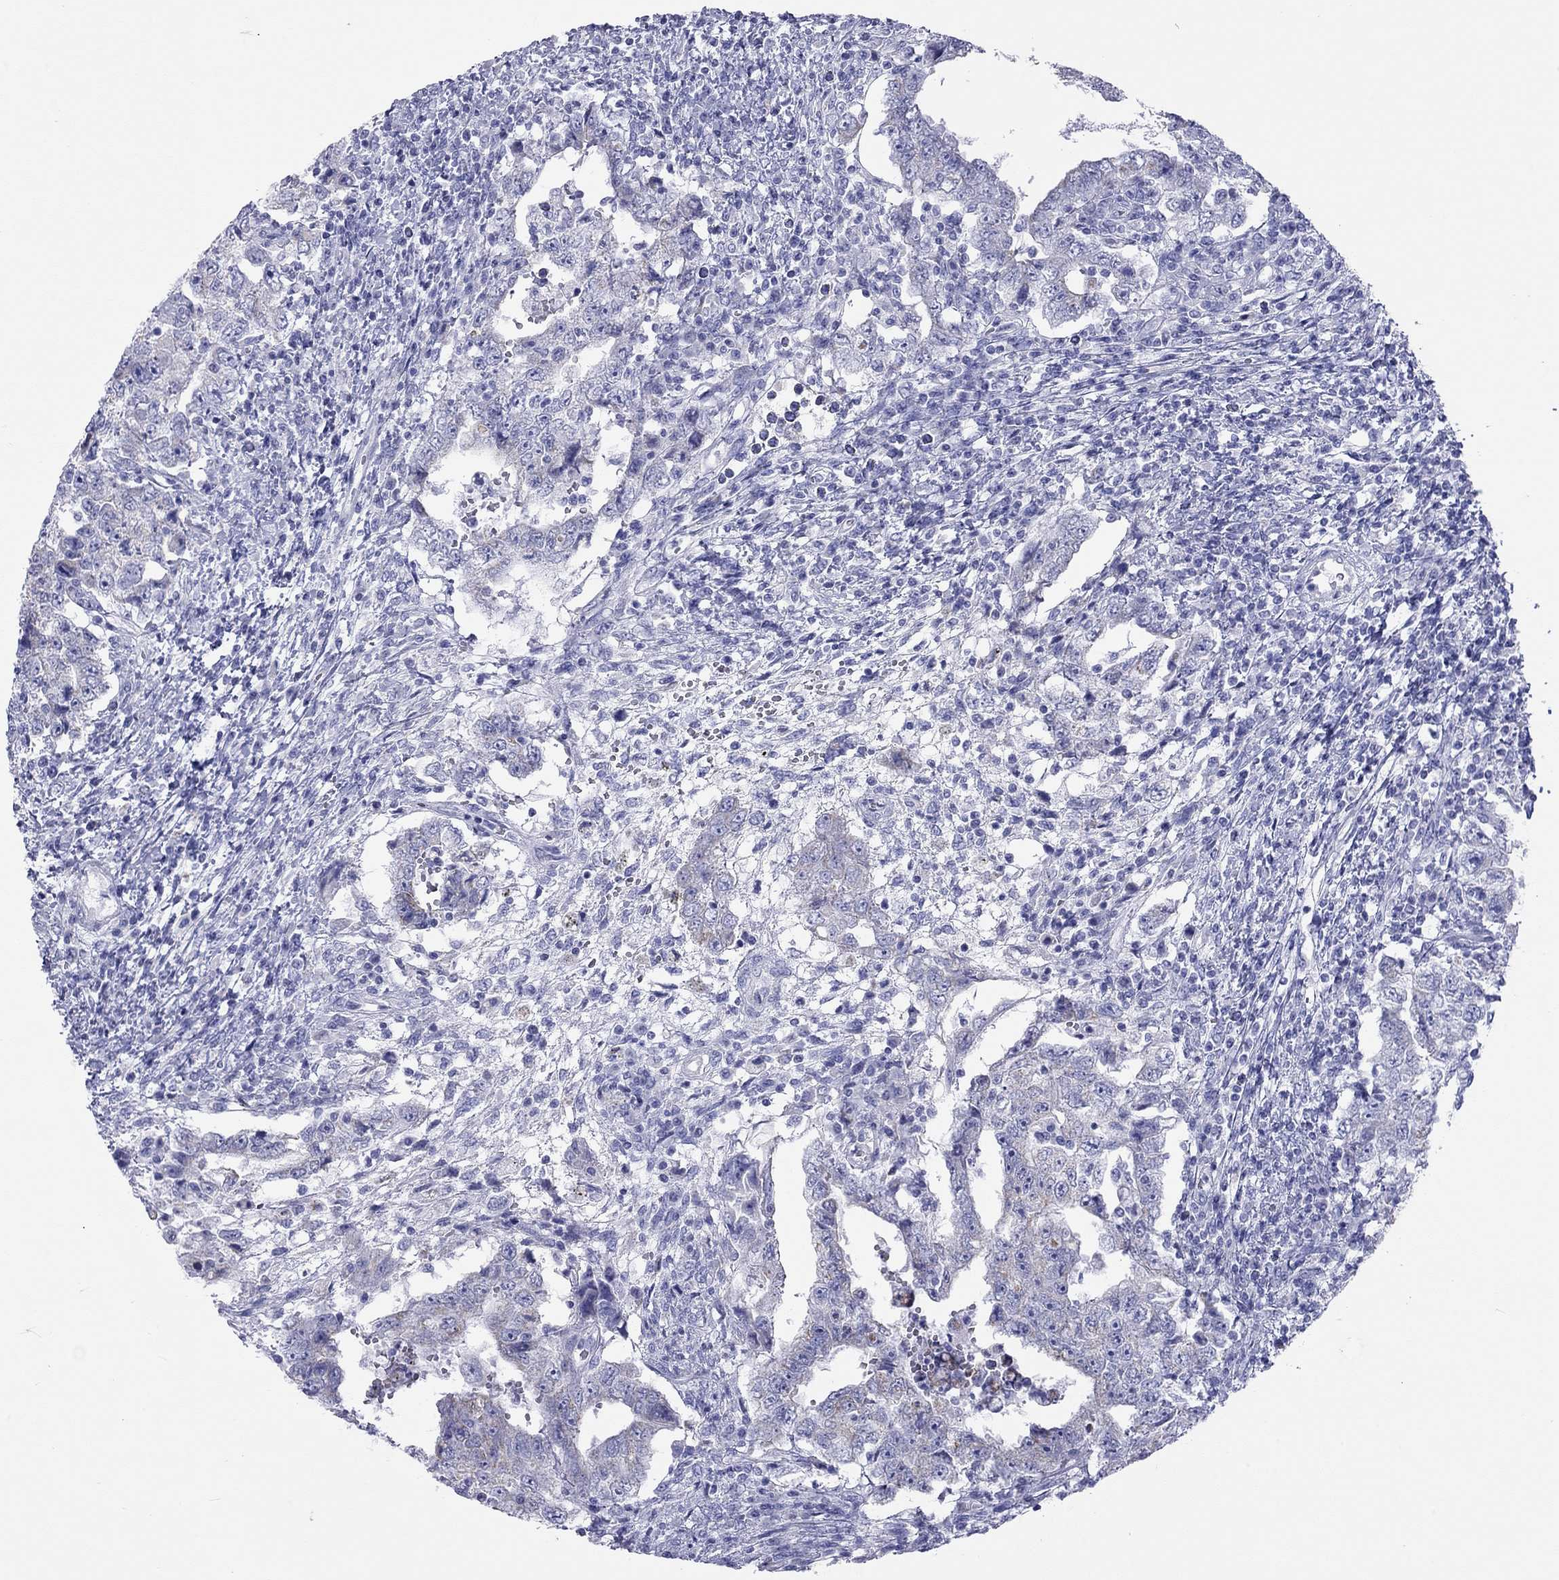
{"staining": {"intensity": "negative", "quantity": "none", "location": "none"}, "tissue": "testis cancer", "cell_type": "Tumor cells", "image_type": "cancer", "snomed": [{"axis": "morphology", "description": "Carcinoma, Embryonal, NOS"}, {"axis": "topography", "description": "Testis"}], "caption": "Immunohistochemistry of human embryonal carcinoma (testis) demonstrates no staining in tumor cells.", "gene": "DPY19L2", "patient": {"sex": "male", "age": 26}}